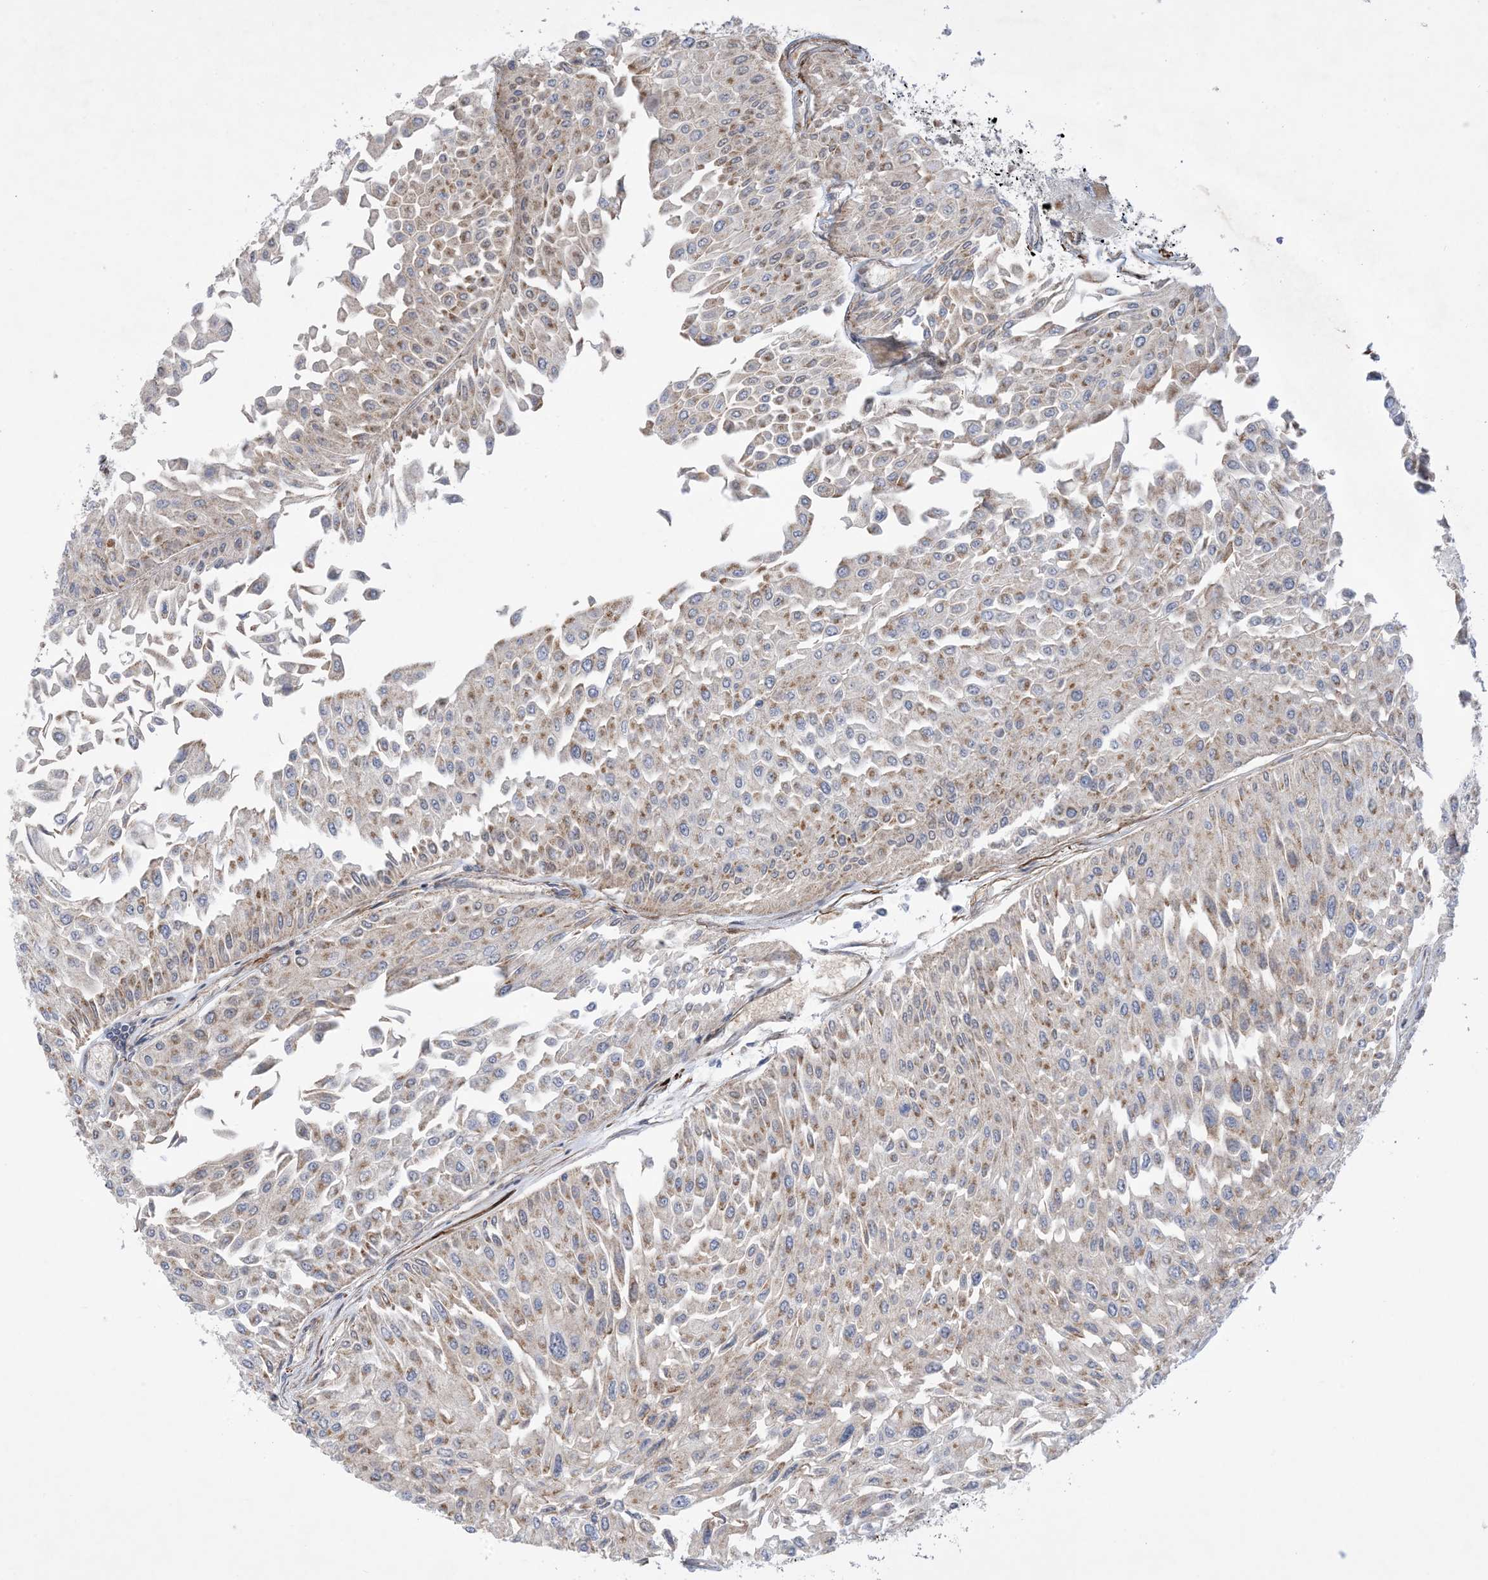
{"staining": {"intensity": "moderate", "quantity": "25%-75%", "location": "cytoplasmic/membranous"}, "tissue": "urothelial cancer", "cell_type": "Tumor cells", "image_type": "cancer", "snomed": [{"axis": "morphology", "description": "Urothelial carcinoma, Low grade"}, {"axis": "topography", "description": "Urinary bladder"}], "caption": "Immunohistochemical staining of low-grade urothelial carcinoma demonstrates medium levels of moderate cytoplasmic/membranous staining in about 25%-75% of tumor cells. (DAB (3,3'-diaminobenzidine) IHC, brown staining for protein, blue staining for nuclei).", "gene": "ZNF8", "patient": {"sex": "male", "age": 67}}